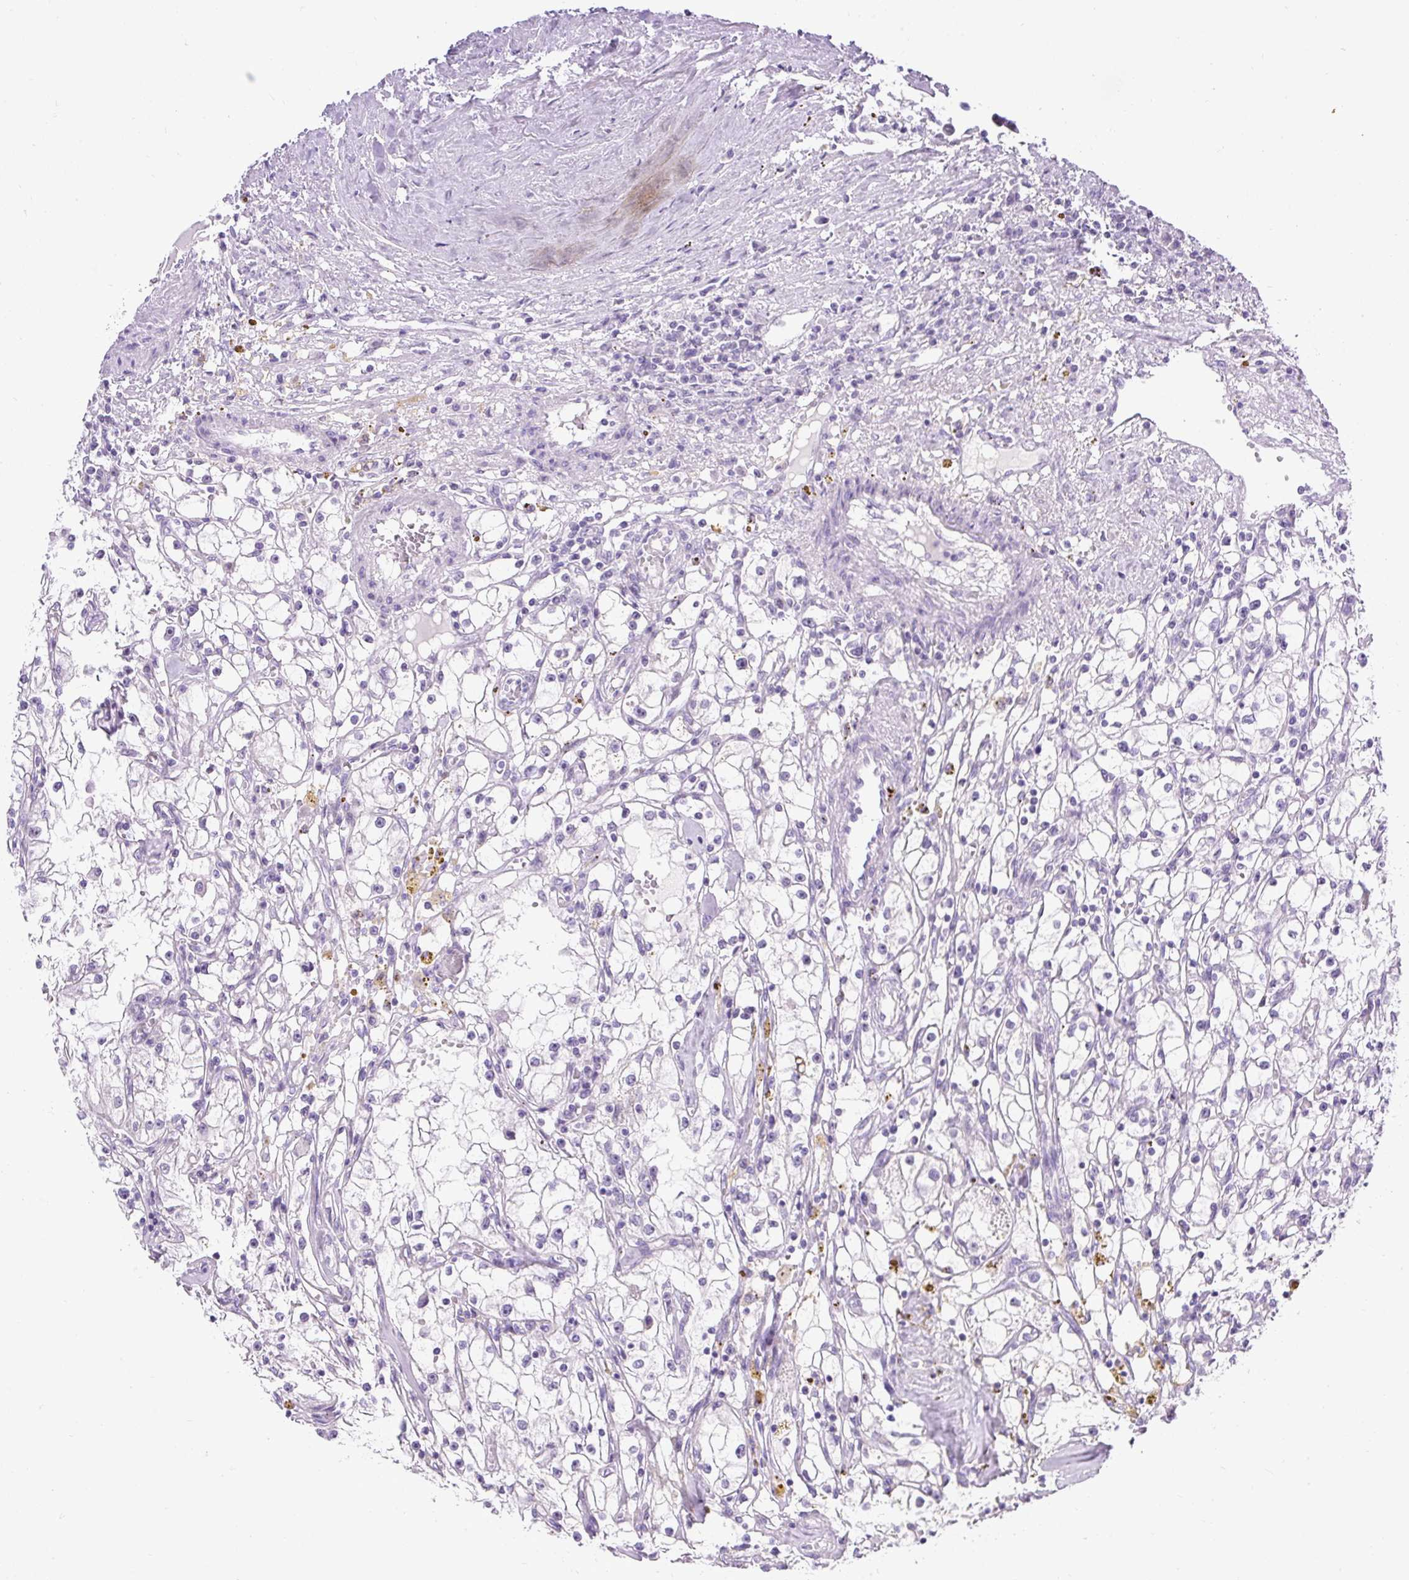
{"staining": {"intensity": "negative", "quantity": "none", "location": "none"}, "tissue": "renal cancer", "cell_type": "Tumor cells", "image_type": "cancer", "snomed": [{"axis": "morphology", "description": "Adenocarcinoma, NOS"}, {"axis": "topography", "description": "Kidney"}], "caption": "Immunohistochemistry (IHC) photomicrograph of human renal cancer (adenocarcinoma) stained for a protein (brown), which displays no expression in tumor cells.", "gene": "WNT10B", "patient": {"sex": "male", "age": 56}}